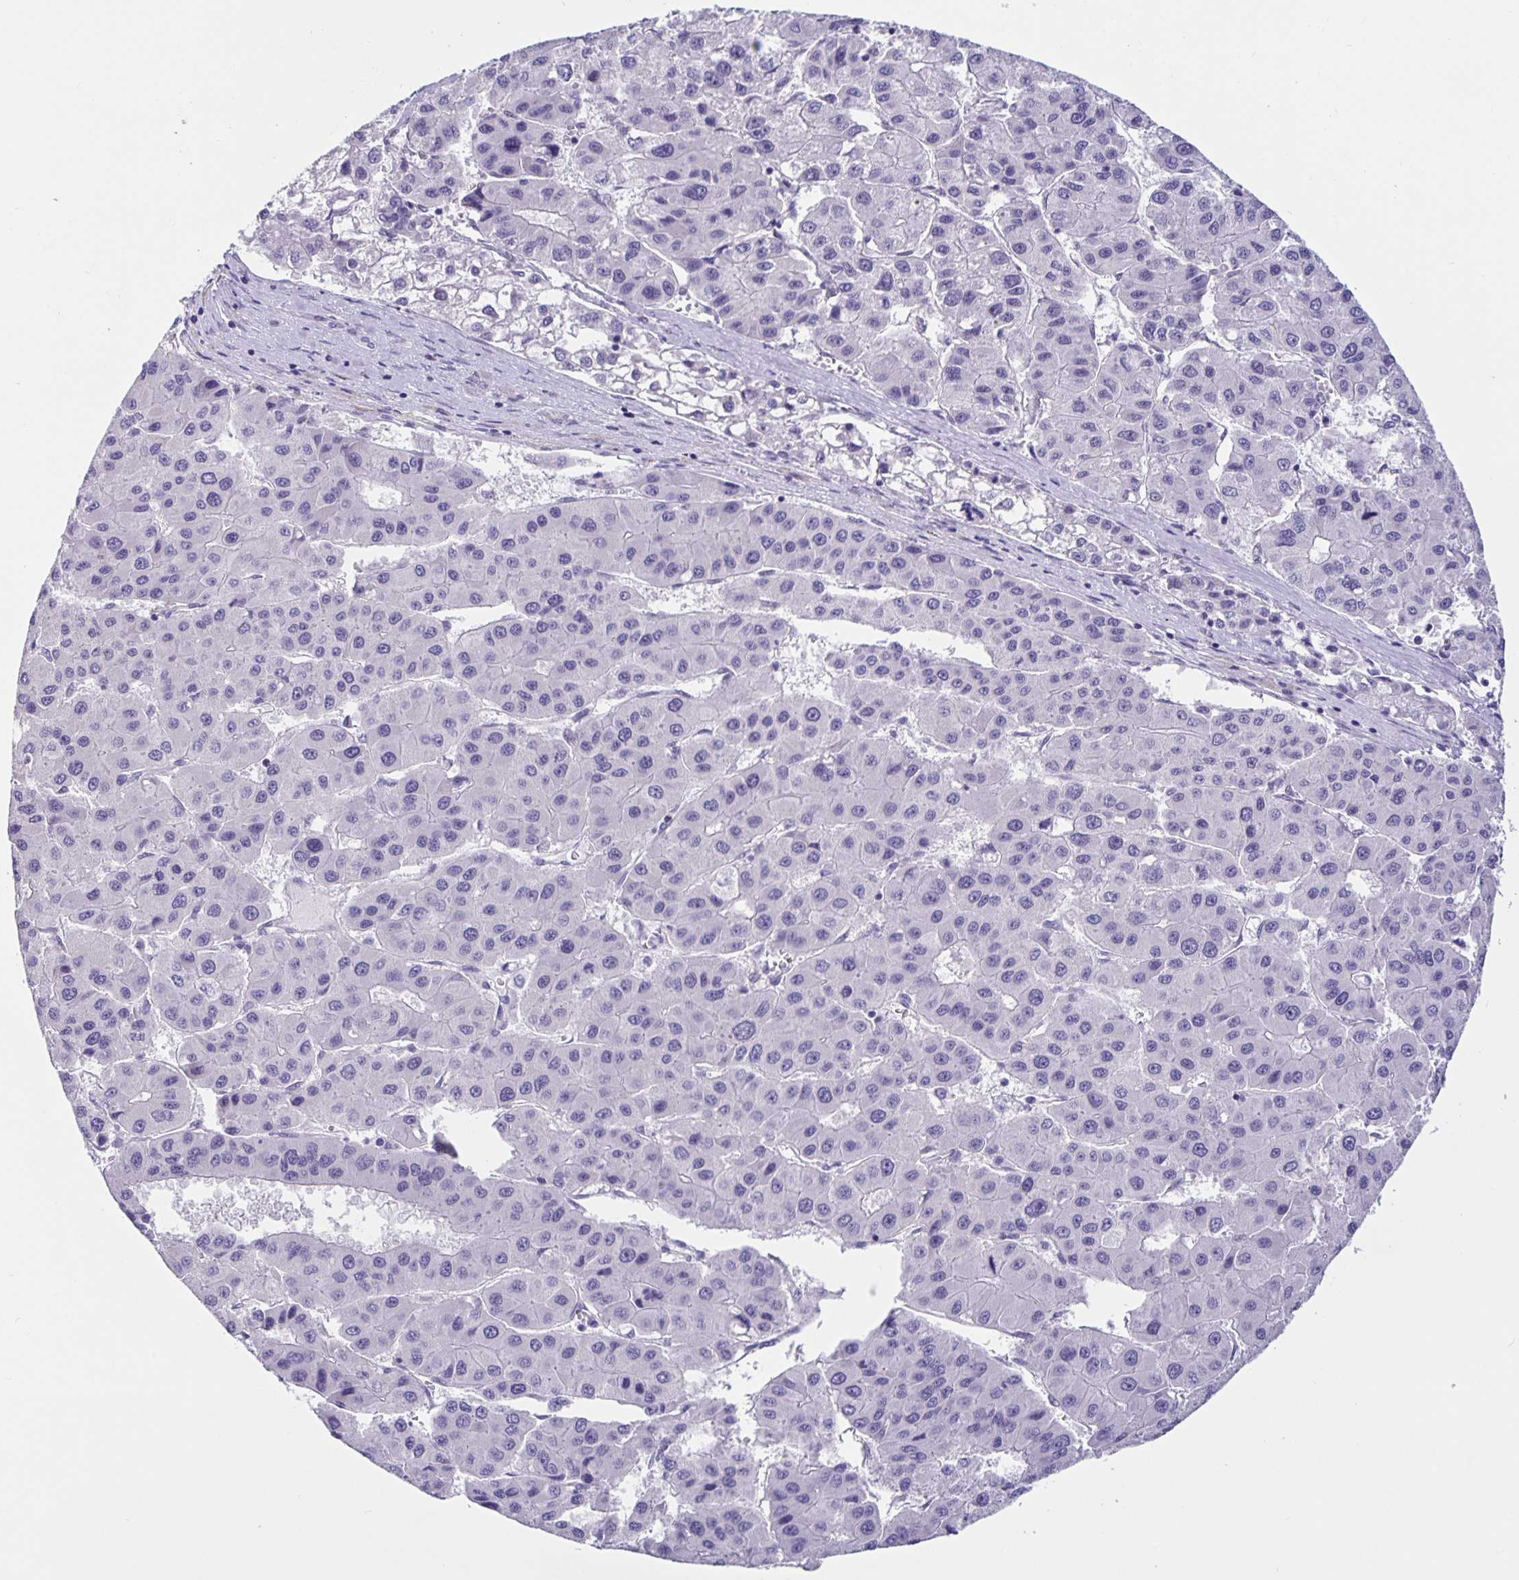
{"staining": {"intensity": "negative", "quantity": "none", "location": "none"}, "tissue": "liver cancer", "cell_type": "Tumor cells", "image_type": "cancer", "snomed": [{"axis": "morphology", "description": "Carcinoma, Hepatocellular, NOS"}, {"axis": "topography", "description": "Liver"}], "caption": "High power microscopy image of an immunohistochemistry image of liver hepatocellular carcinoma, revealing no significant expression in tumor cells.", "gene": "FOSL2", "patient": {"sex": "male", "age": 73}}